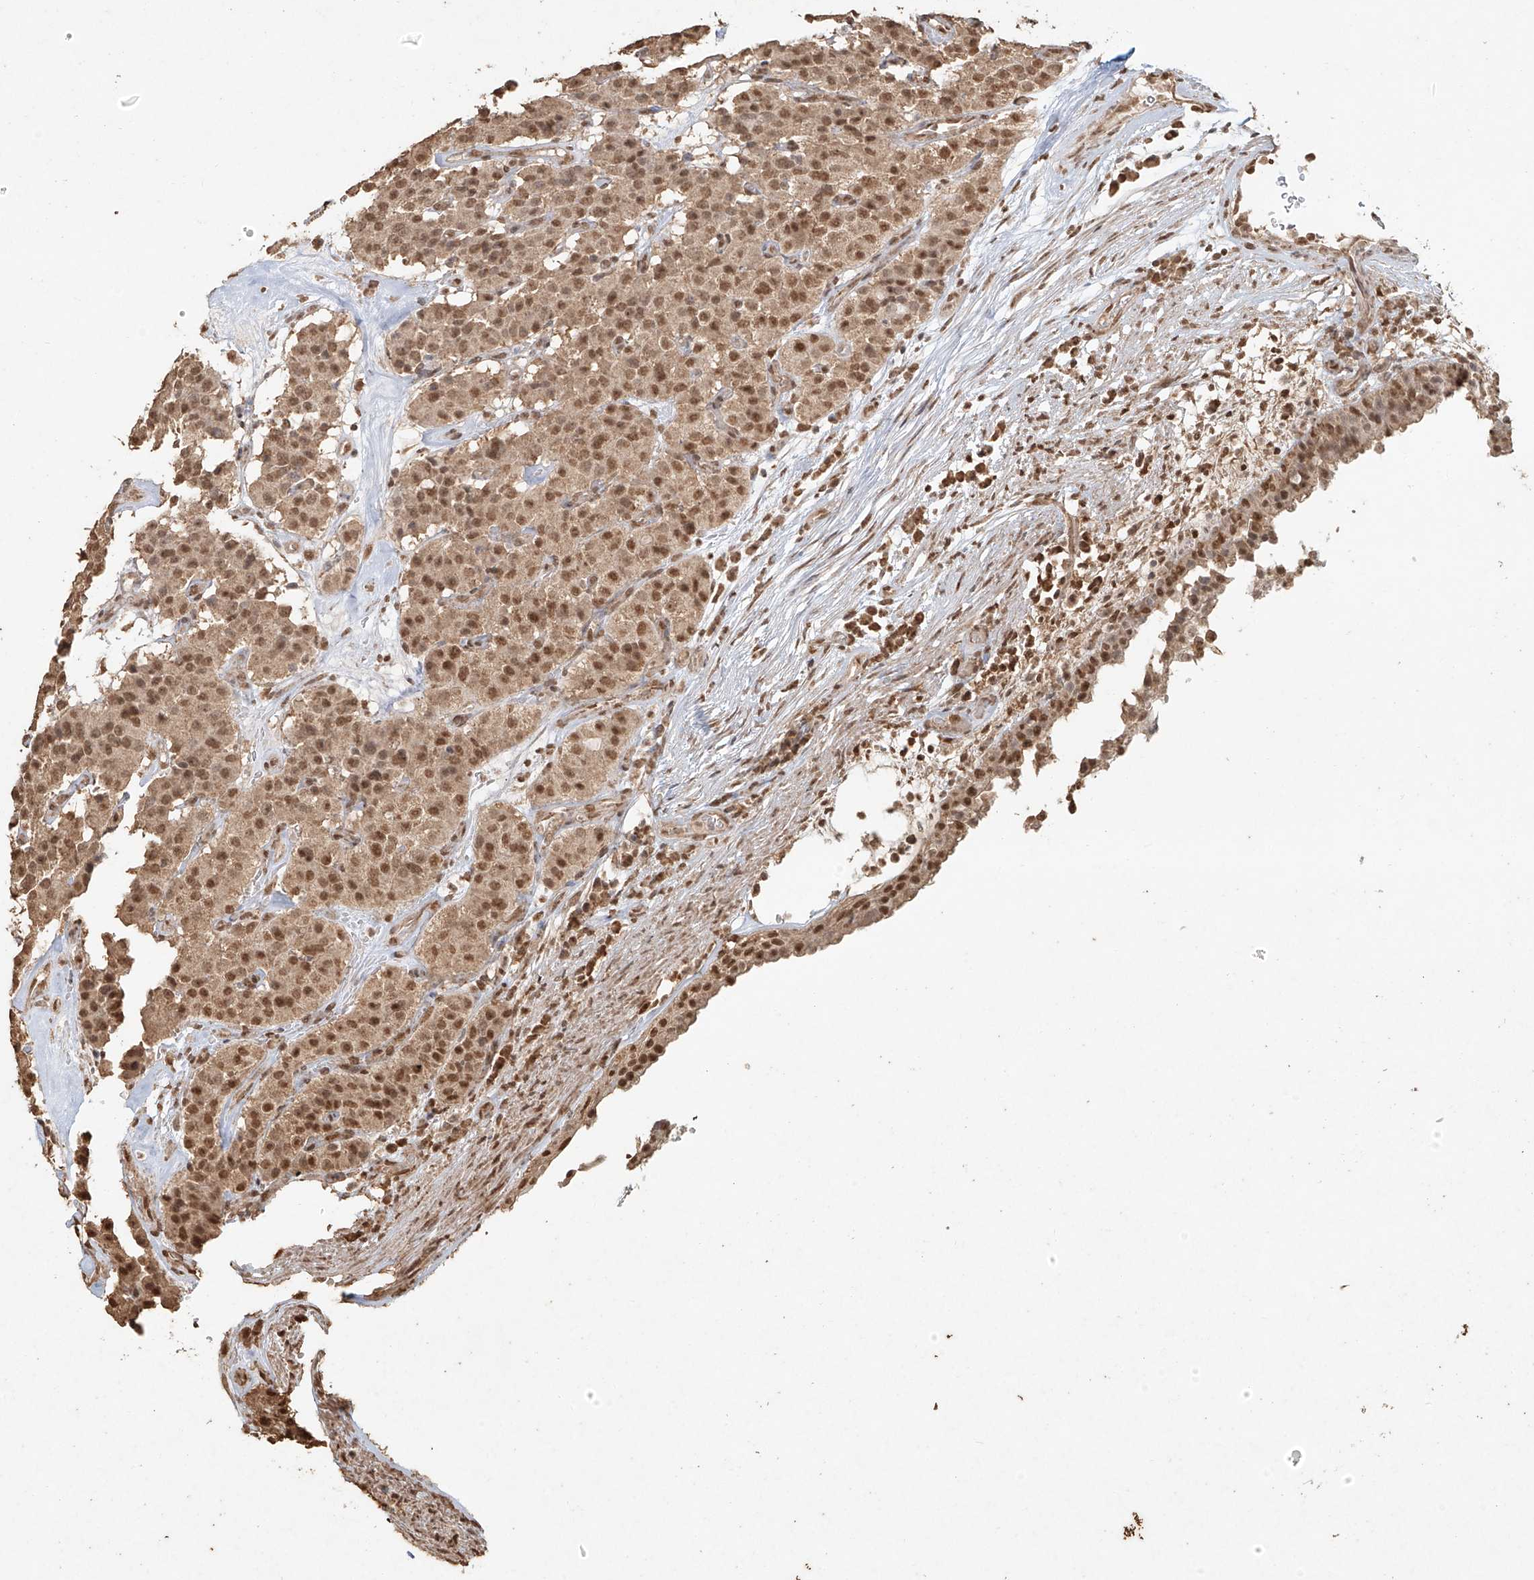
{"staining": {"intensity": "moderate", "quantity": ">75%", "location": "cytoplasmic/membranous,nuclear"}, "tissue": "carcinoid", "cell_type": "Tumor cells", "image_type": "cancer", "snomed": [{"axis": "morphology", "description": "Carcinoid, malignant, NOS"}, {"axis": "topography", "description": "Lung"}], "caption": "Carcinoid stained for a protein reveals moderate cytoplasmic/membranous and nuclear positivity in tumor cells. Nuclei are stained in blue.", "gene": "TIGAR", "patient": {"sex": "male", "age": 30}}